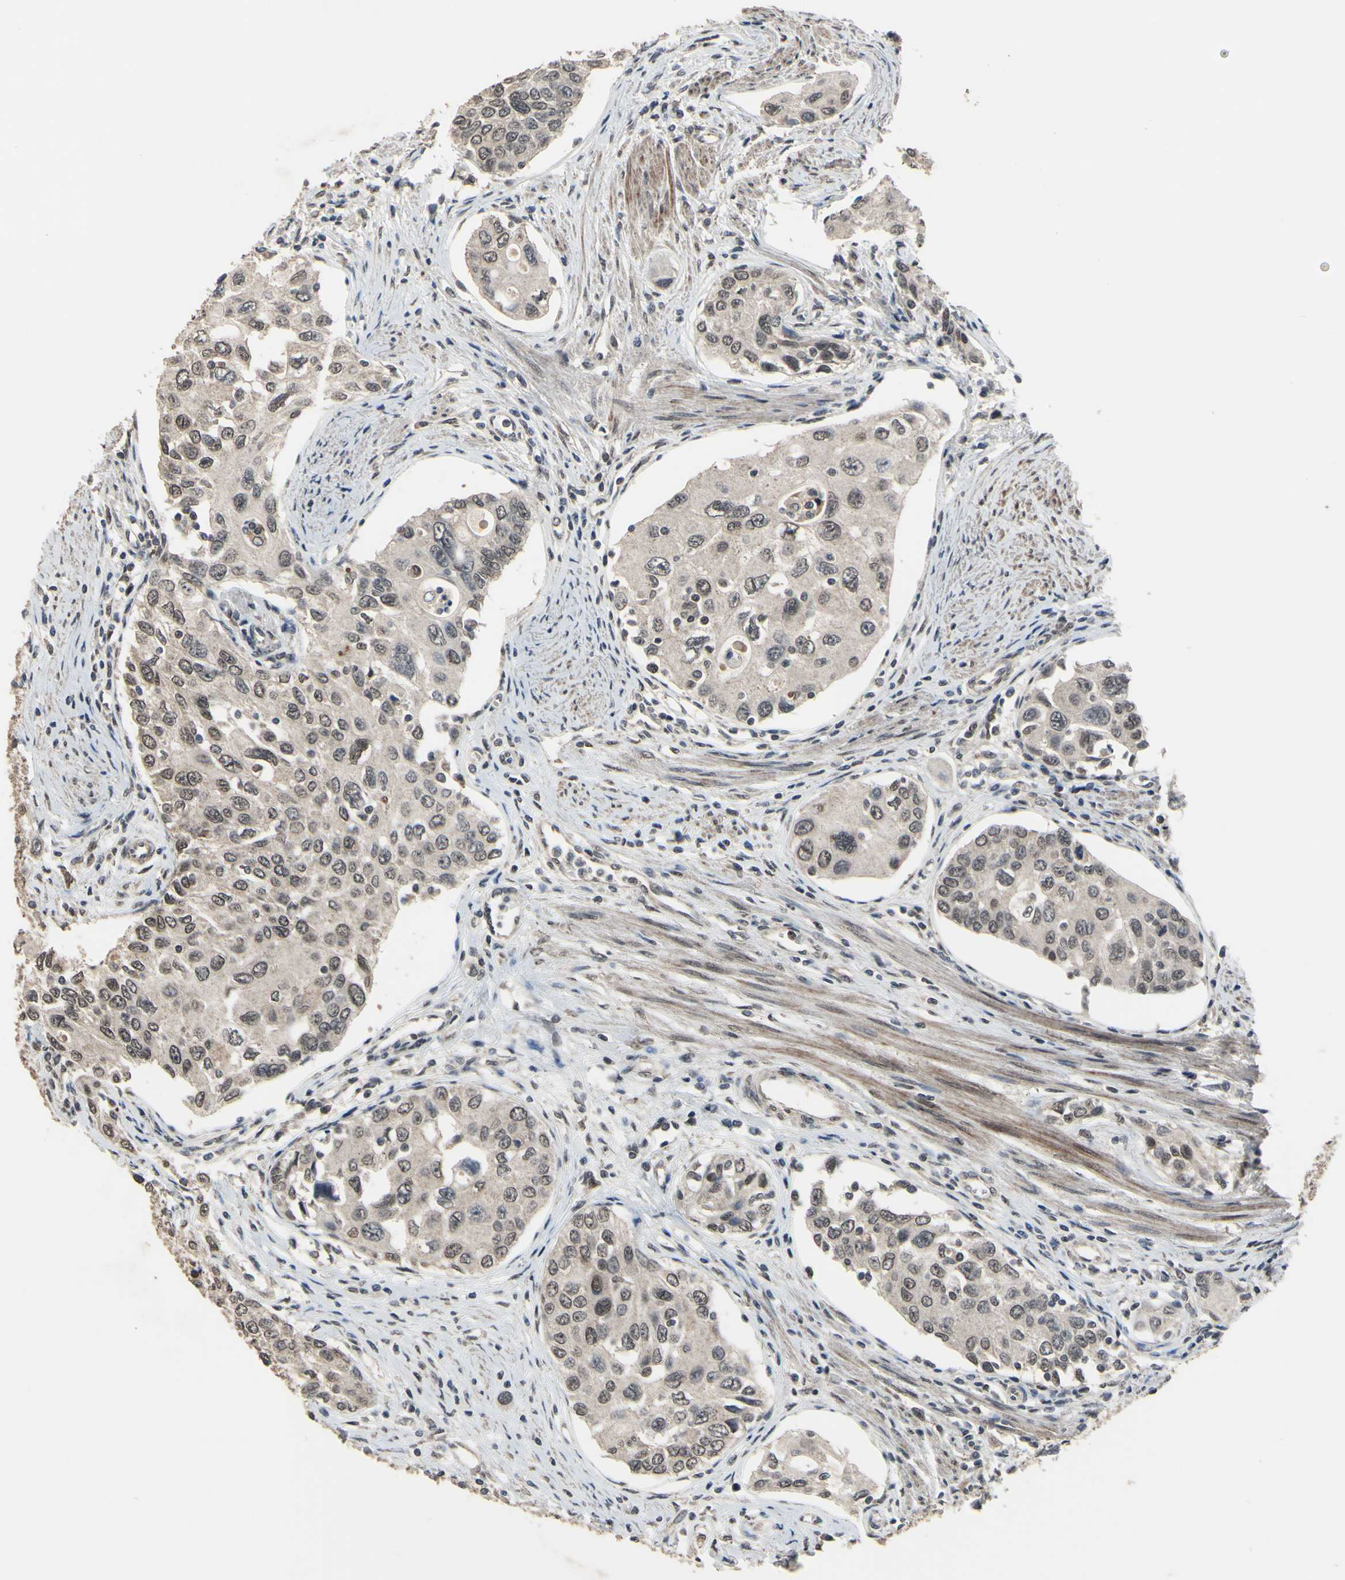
{"staining": {"intensity": "weak", "quantity": ">75%", "location": "nuclear"}, "tissue": "urothelial cancer", "cell_type": "Tumor cells", "image_type": "cancer", "snomed": [{"axis": "morphology", "description": "Urothelial carcinoma, High grade"}, {"axis": "topography", "description": "Urinary bladder"}], "caption": "Immunohistochemistry histopathology image of human urothelial cancer stained for a protein (brown), which reveals low levels of weak nuclear expression in approximately >75% of tumor cells.", "gene": "ZNF174", "patient": {"sex": "female", "age": 56}}